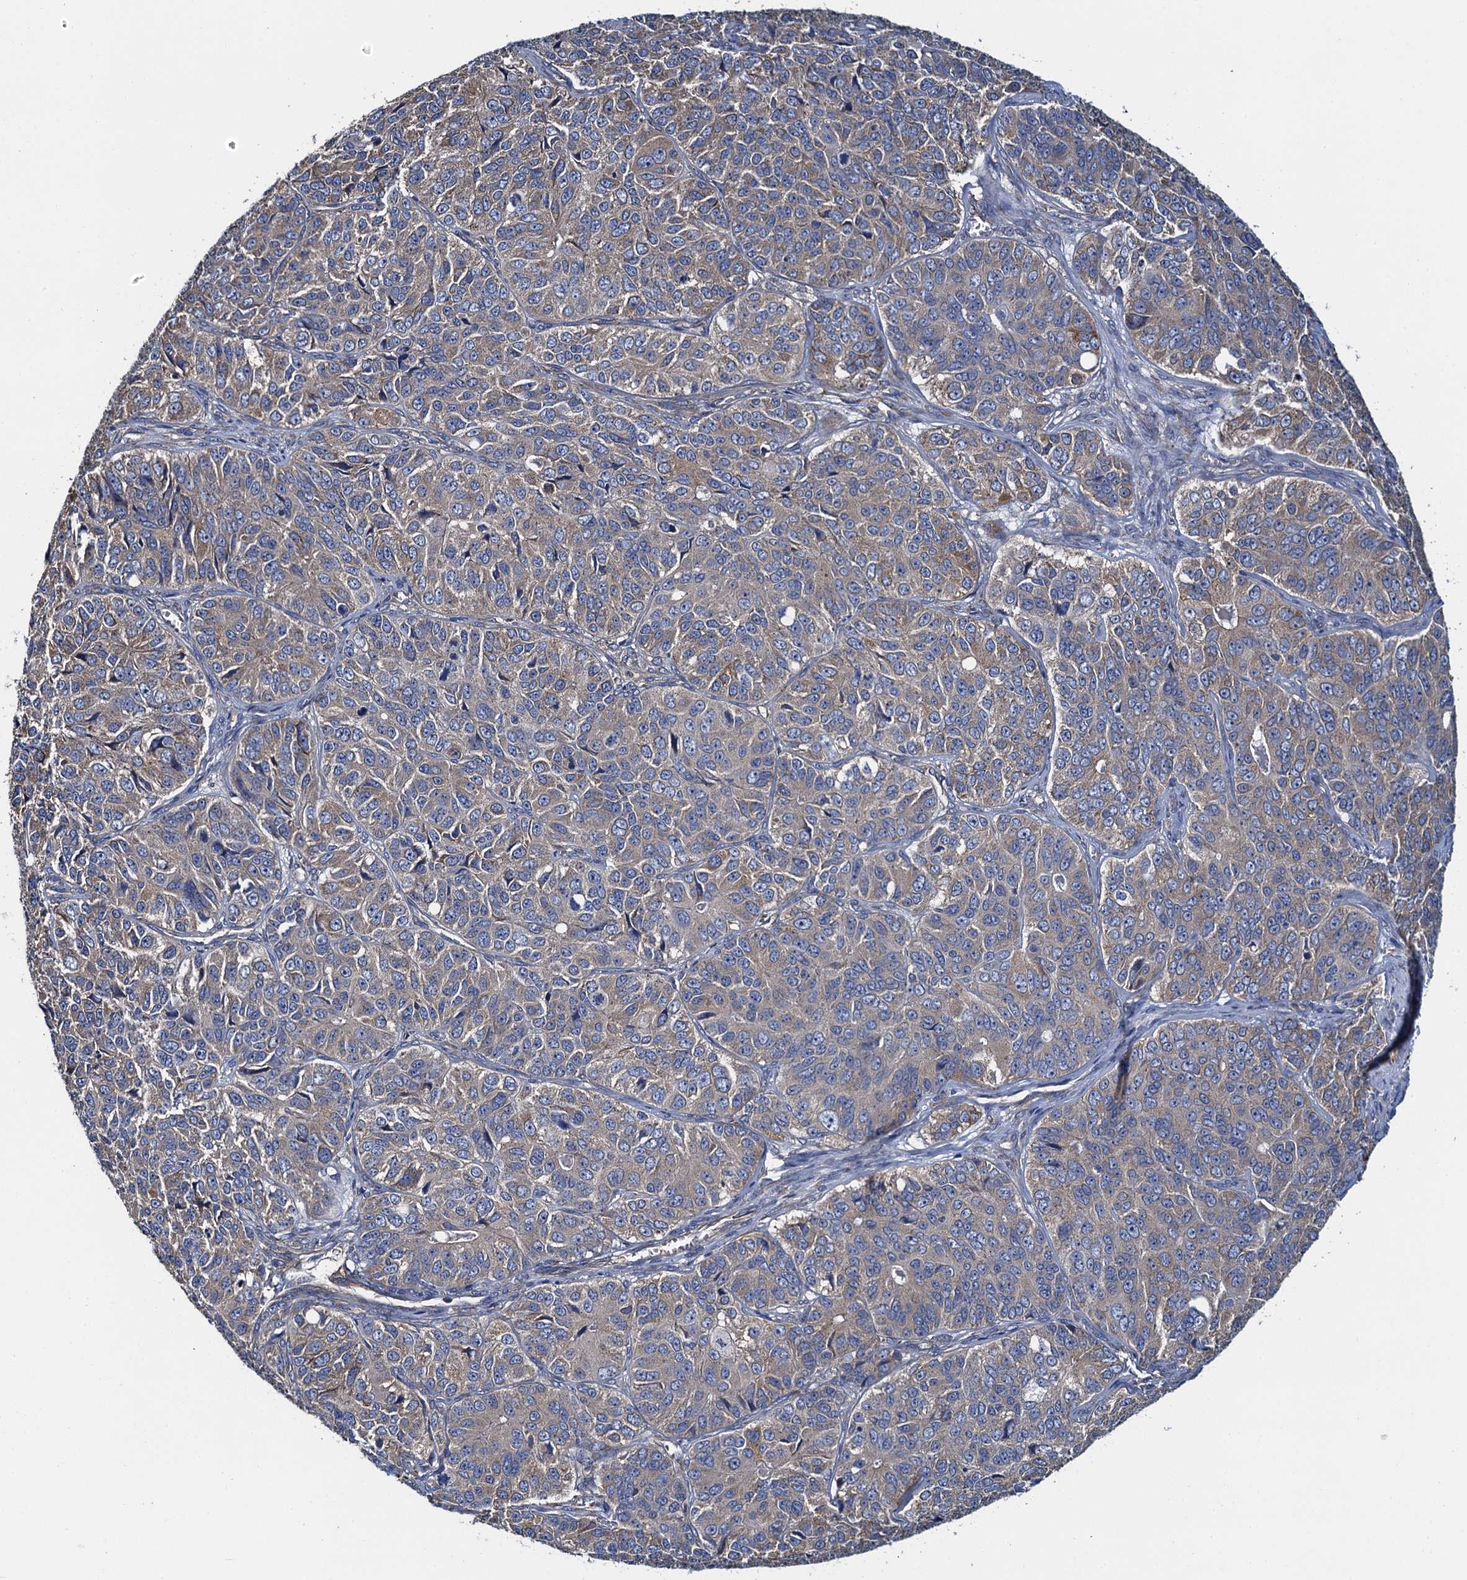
{"staining": {"intensity": "weak", "quantity": "25%-75%", "location": "cytoplasmic/membranous"}, "tissue": "ovarian cancer", "cell_type": "Tumor cells", "image_type": "cancer", "snomed": [{"axis": "morphology", "description": "Carcinoma, endometroid"}, {"axis": "topography", "description": "Ovary"}], "caption": "Immunohistochemistry (IHC) micrograph of neoplastic tissue: ovarian cancer (endometroid carcinoma) stained using immunohistochemistry (IHC) reveals low levels of weak protein expression localized specifically in the cytoplasmic/membranous of tumor cells, appearing as a cytoplasmic/membranous brown color.", "gene": "ADCY9", "patient": {"sex": "female", "age": 51}}